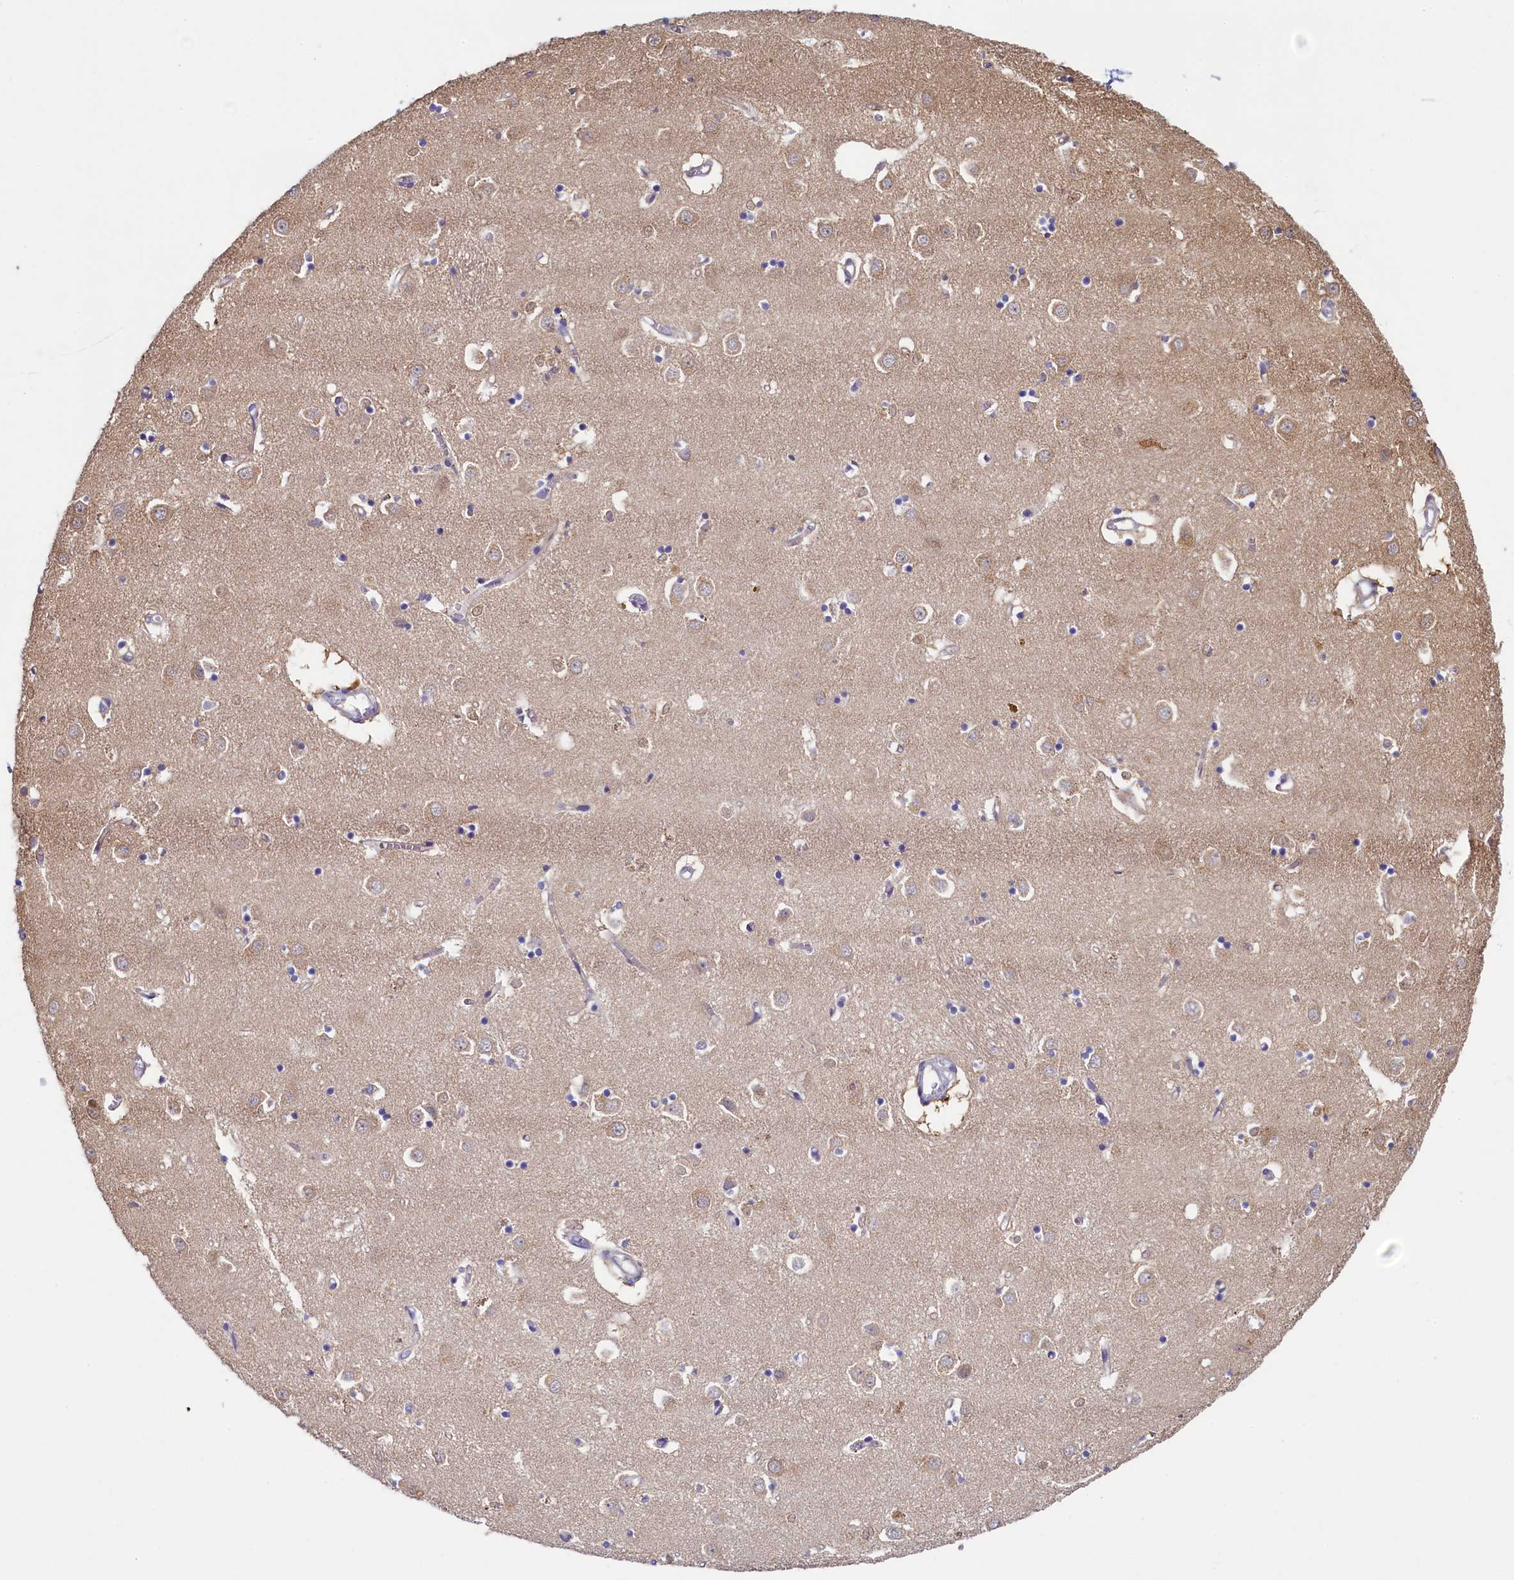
{"staining": {"intensity": "weak", "quantity": "<25%", "location": "cytoplasmic/membranous"}, "tissue": "caudate", "cell_type": "Glial cells", "image_type": "normal", "snomed": [{"axis": "morphology", "description": "Normal tissue, NOS"}, {"axis": "topography", "description": "Lateral ventricle wall"}], "caption": "The micrograph reveals no significant positivity in glial cells of caudate. (DAB immunohistochemistry (IHC) with hematoxylin counter stain).", "gene": "TIMM8B", "patient": {"sex": "male", "age": 70}}